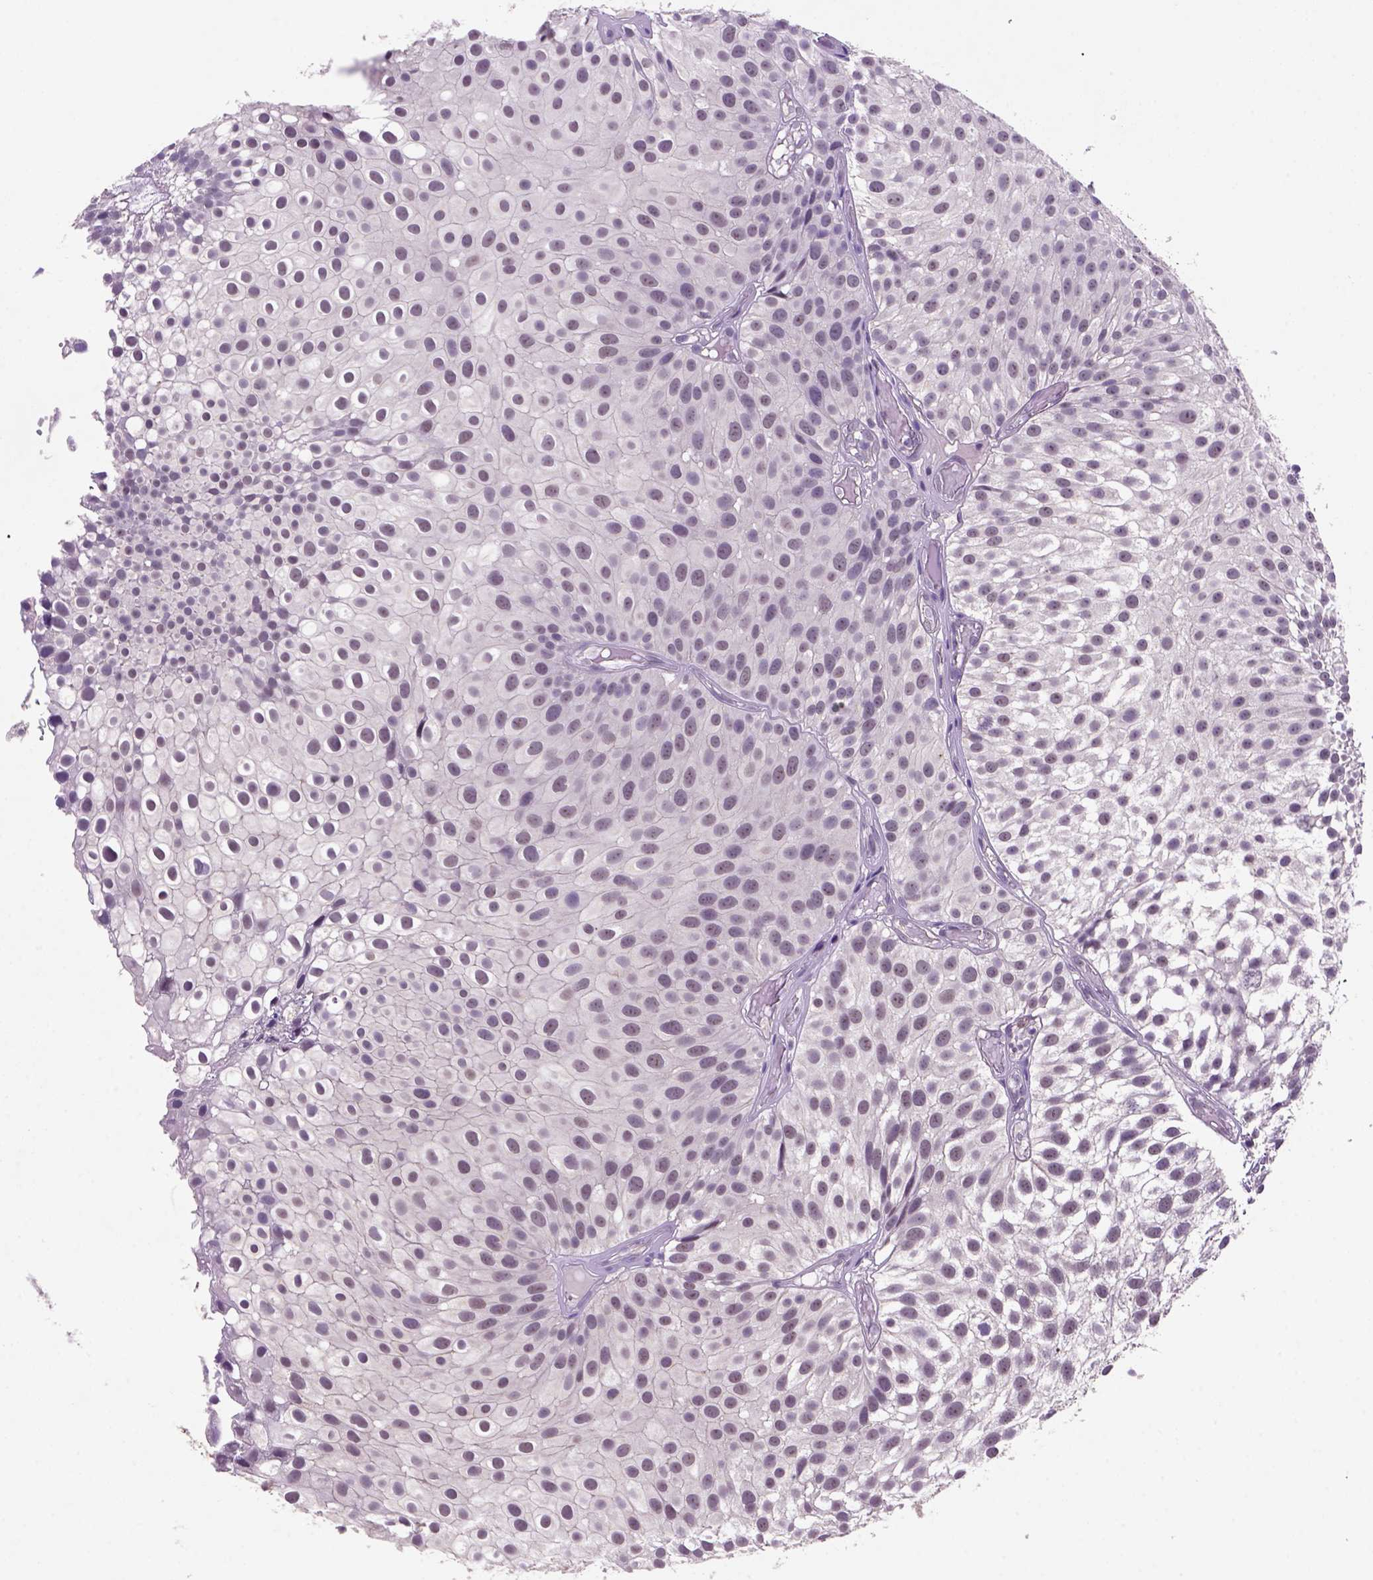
{"staining": {"intensity": "weak", "quantity": "25%-75%", "location": "nuclear"}, "tissue": "urothelial cancer", "cell_type": "Tumor cells", "image_type": "cancer", "snomed": [{"axis": "morphology", "description": "Urothelial carcinoma, Low grade"}, {"axis": "topography", "description": "Urinary bladder"}], "caption": "A high-resolution image shows immunohistochemistry (IHC) staining of urothelial carcinoma (low-grade), which exhibits weak nuclear expression in about 25%-75% of tumor cells.", "gene": "SCML4", "patient": {"sex": "male", "age": 79}}